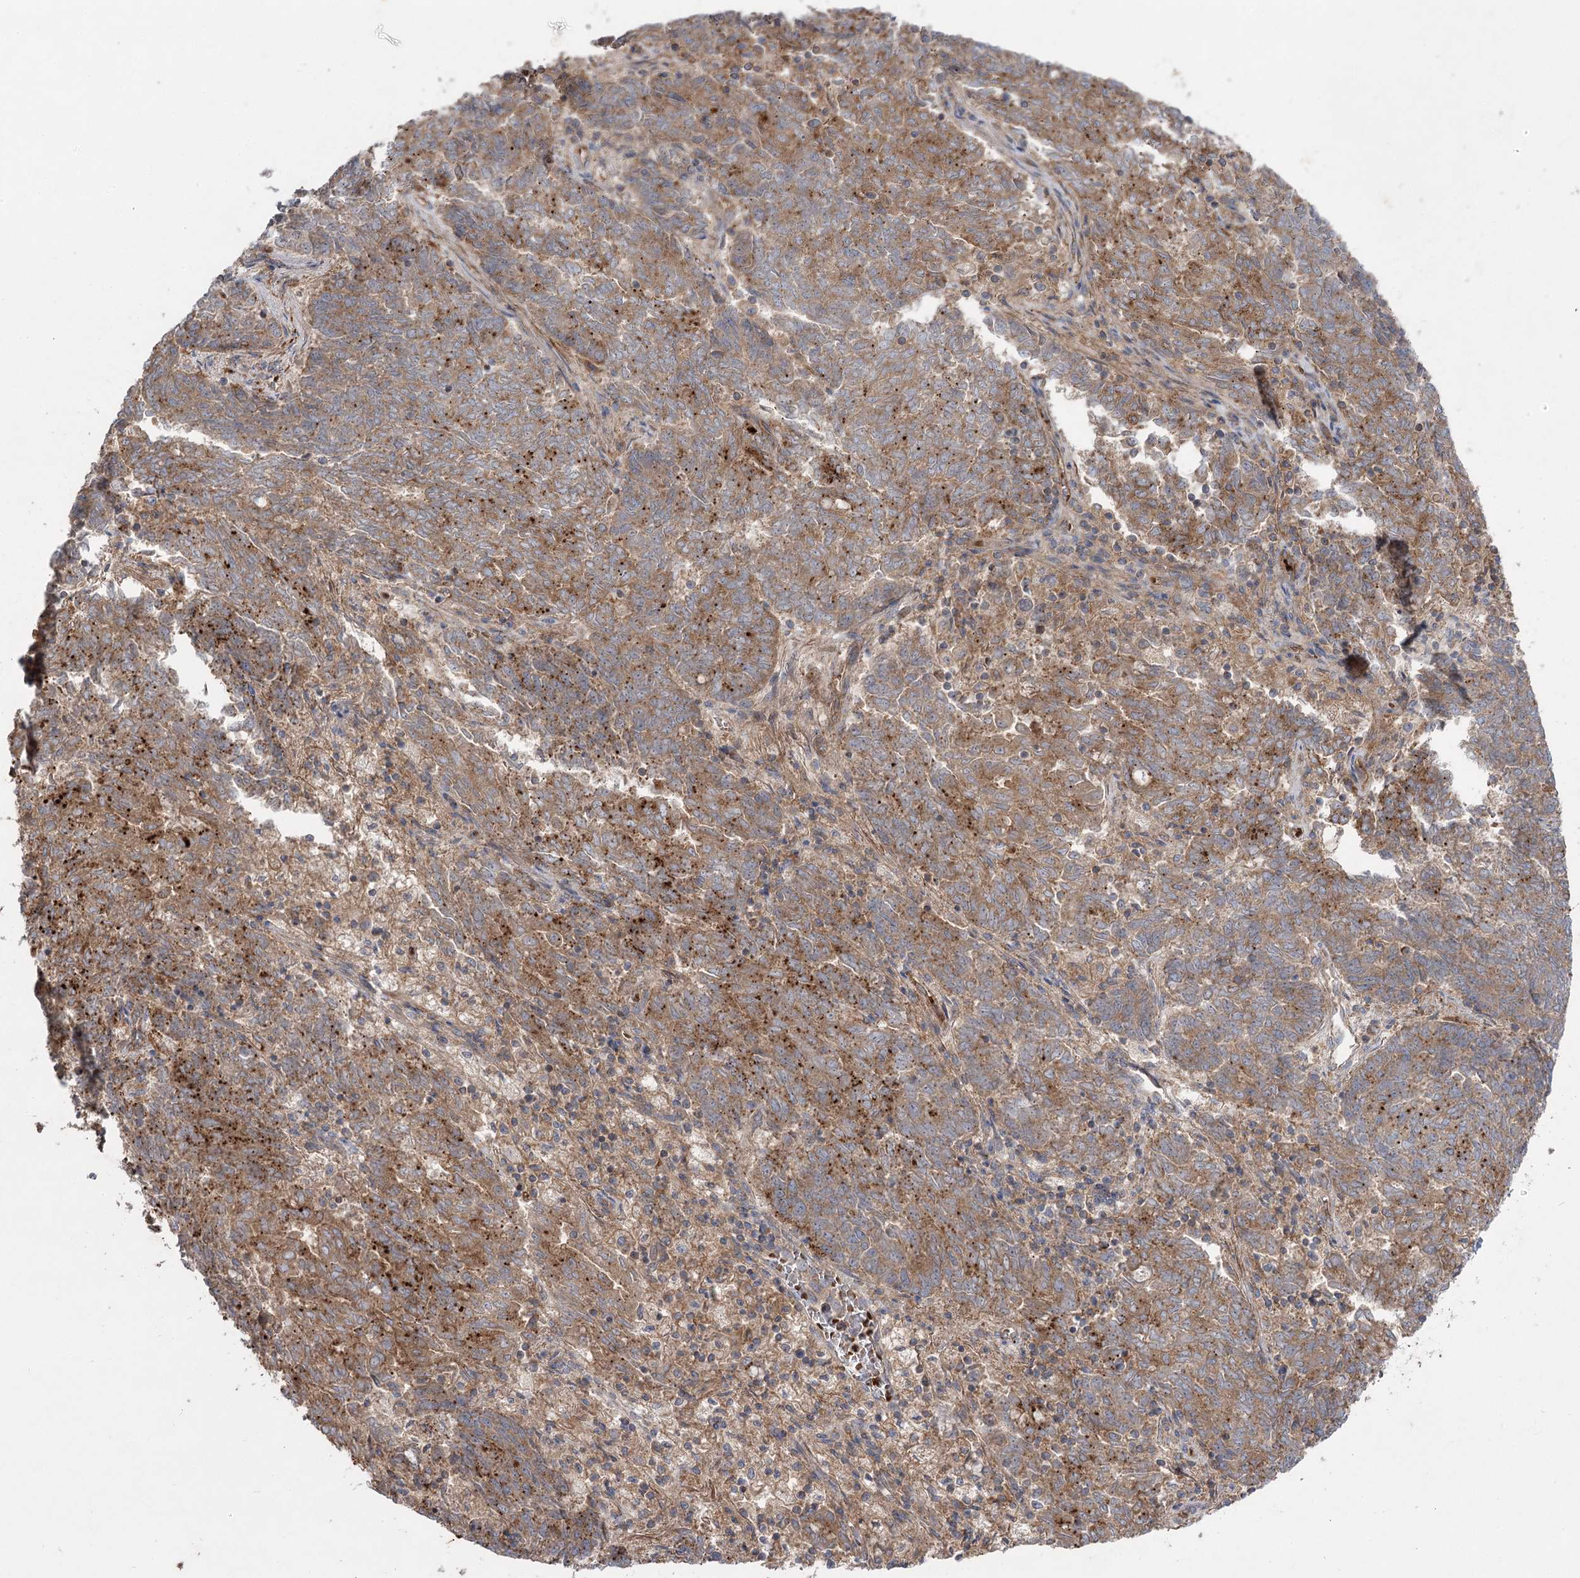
{"staining": {"intensity": "moderate", "quantity": ">75%", "location": "cytoplasmic/membranous"}, "tissue": "endometrial cancer", "cell_type": "Tumor cells", "image_type": "cancer", "snomed": [{"axis": "morphology", "description": "Adenocarcinoma, NOS"}, {"axis": "topography", "description": "Endometrium"}], "caption": "Adenocarcinoma (endometrial) stained with a brown dye displays moderate cytoplasmic/membranous positive expression in about >75% of tumor cells.", "gene": "KIAA0825", "patient": {"sex": "female", "age": 80}}